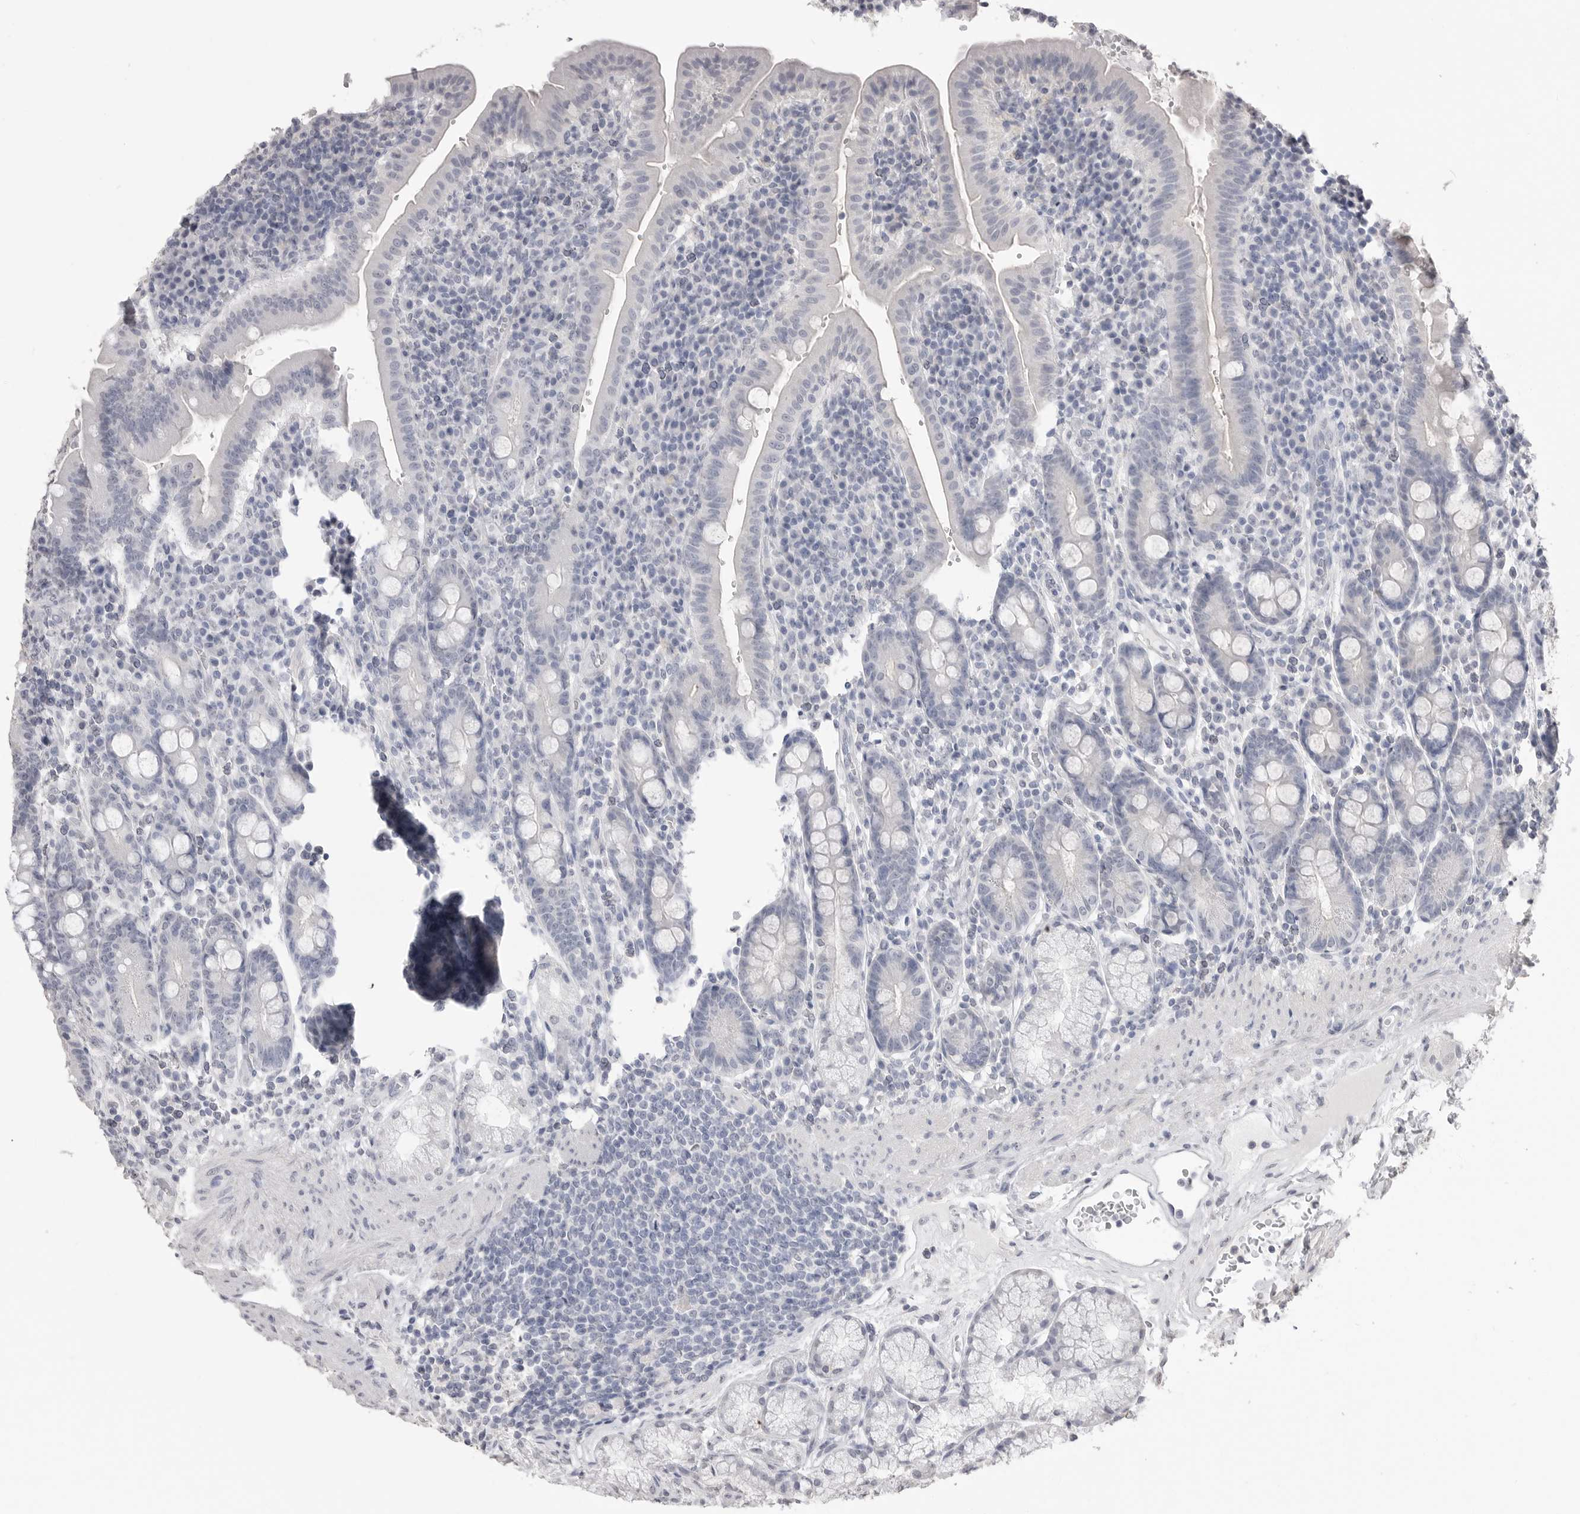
{"staining": {"intensity": "negative", "quantity": "none", "location": "none"}, "tissue": "duodenum", "cell_type": "Glandular cells", "image_type": "normal", "snomed": [{"axis": "morphology", "description": "Normal tissue, NOS"}, {"axis": "morphology", "description": "Adenocarcinoma, NOS"}, {"axis": "topography", "description": "Pancreas"}, {"axis": "topography", "description": "Duodenum"}], "caption": "A high-resolution photomicrograph shows immunohistochemistry (IHC) staining of benign duodenum, which reveals no significant positivity in glandular cells. (Brightfield microscopy of DAB (3,3'-diaminobenzidine) IHC at high magnification).", "gene": "ICAM5", "patient": {"sex": "male", "age": 50}}